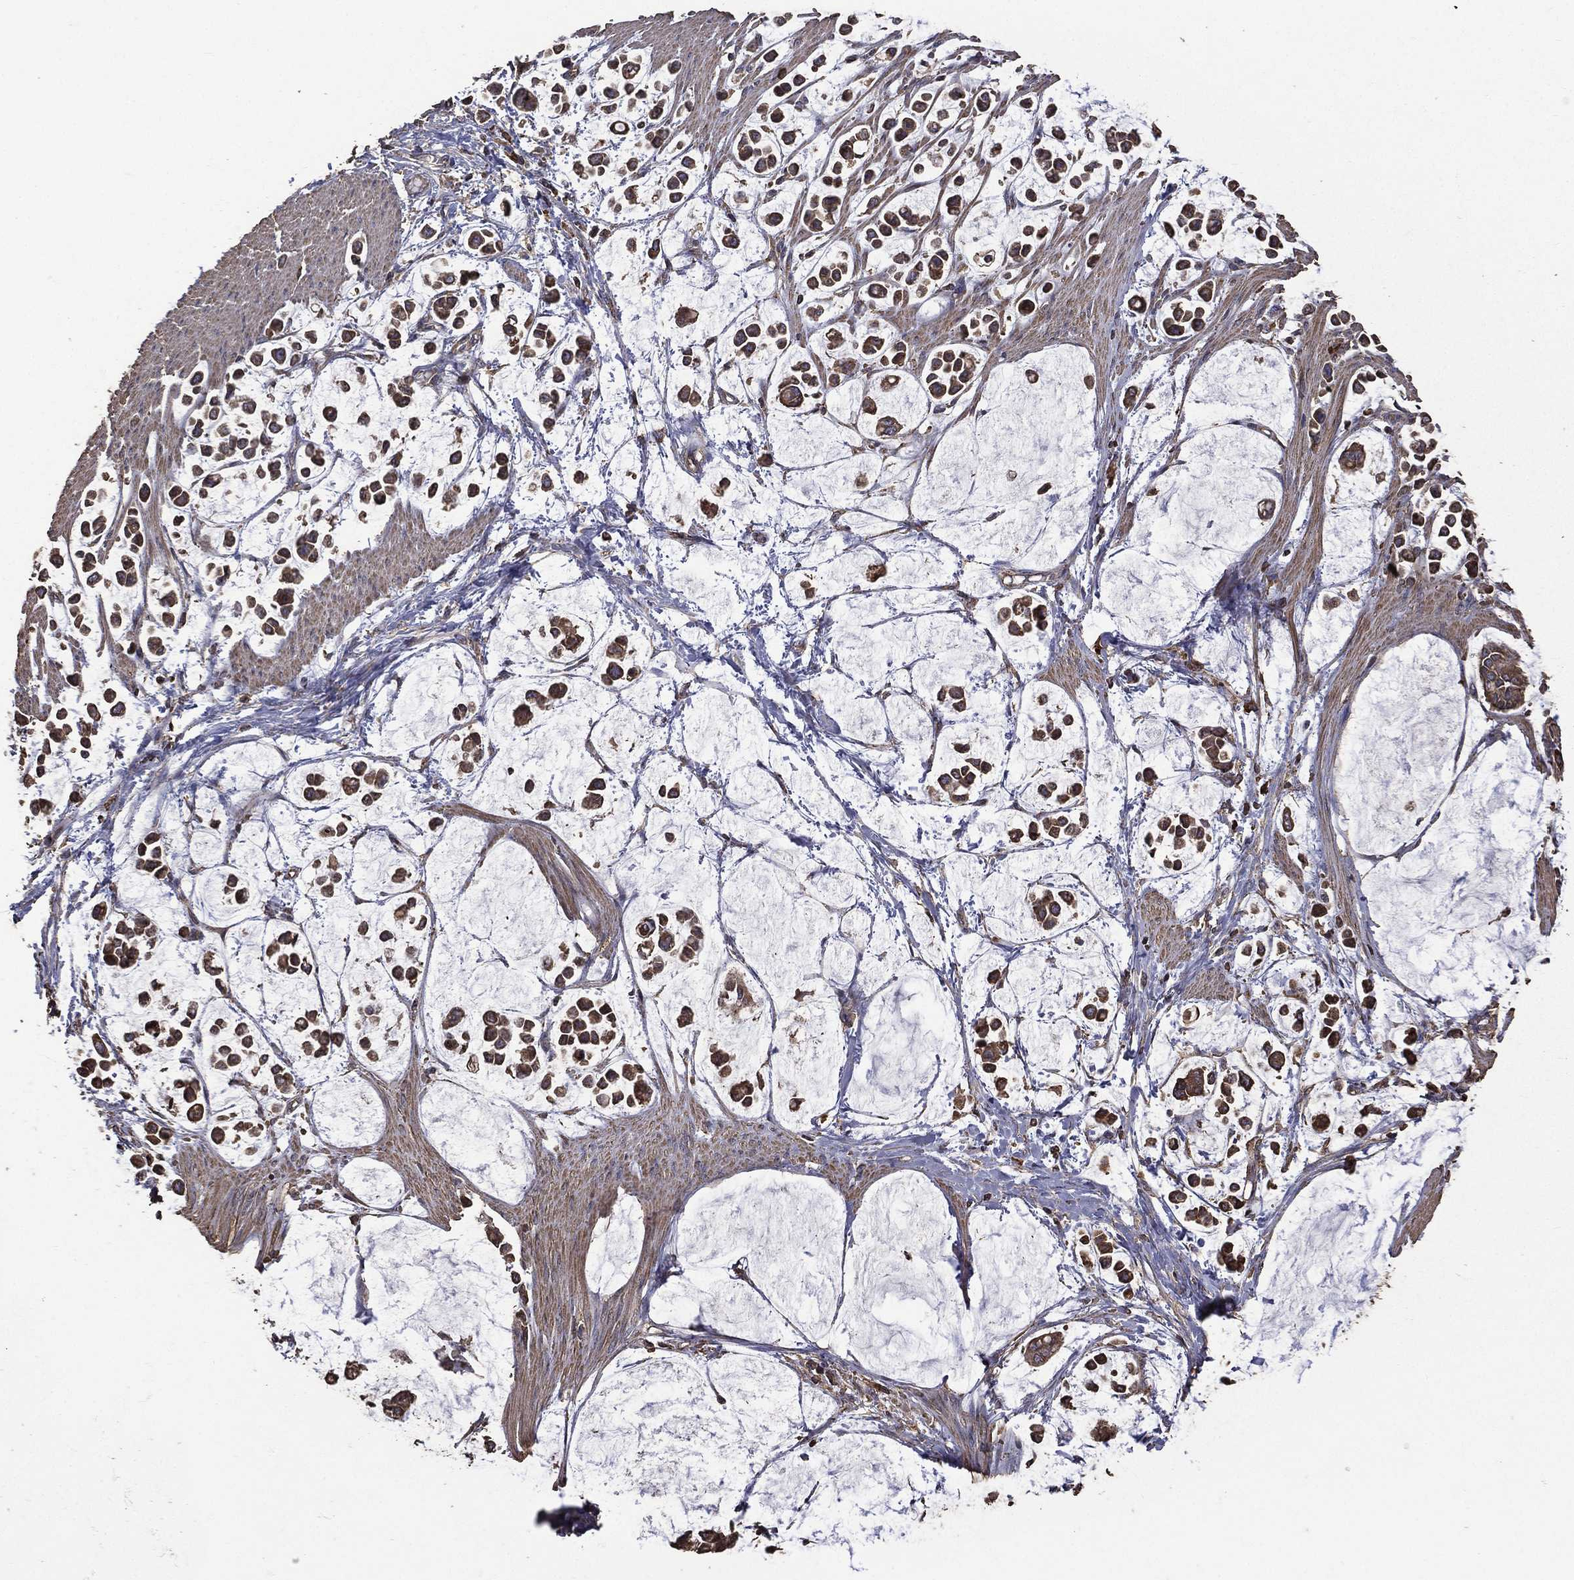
{"staining": {"intensity": "moderate", "quantity": ">75%", "location": "cytoplasmic/membranous"}, "tissue": "stomach cancer", "cell_type": "Tumor cells", "image_type": "cancer", "snomed": [{"axis": "morphology", "description": "Adenocarcinoma, NOS"}, {"axis": "topography", "description": "Stomach"}], "caption": "A micrograph of stomach cancer stained for a protein displays moderate cytoplasmic/membranous brown staining in tumor cells.", "gene": "METTL27", "patient": {"sex": "male", "age": 82}}